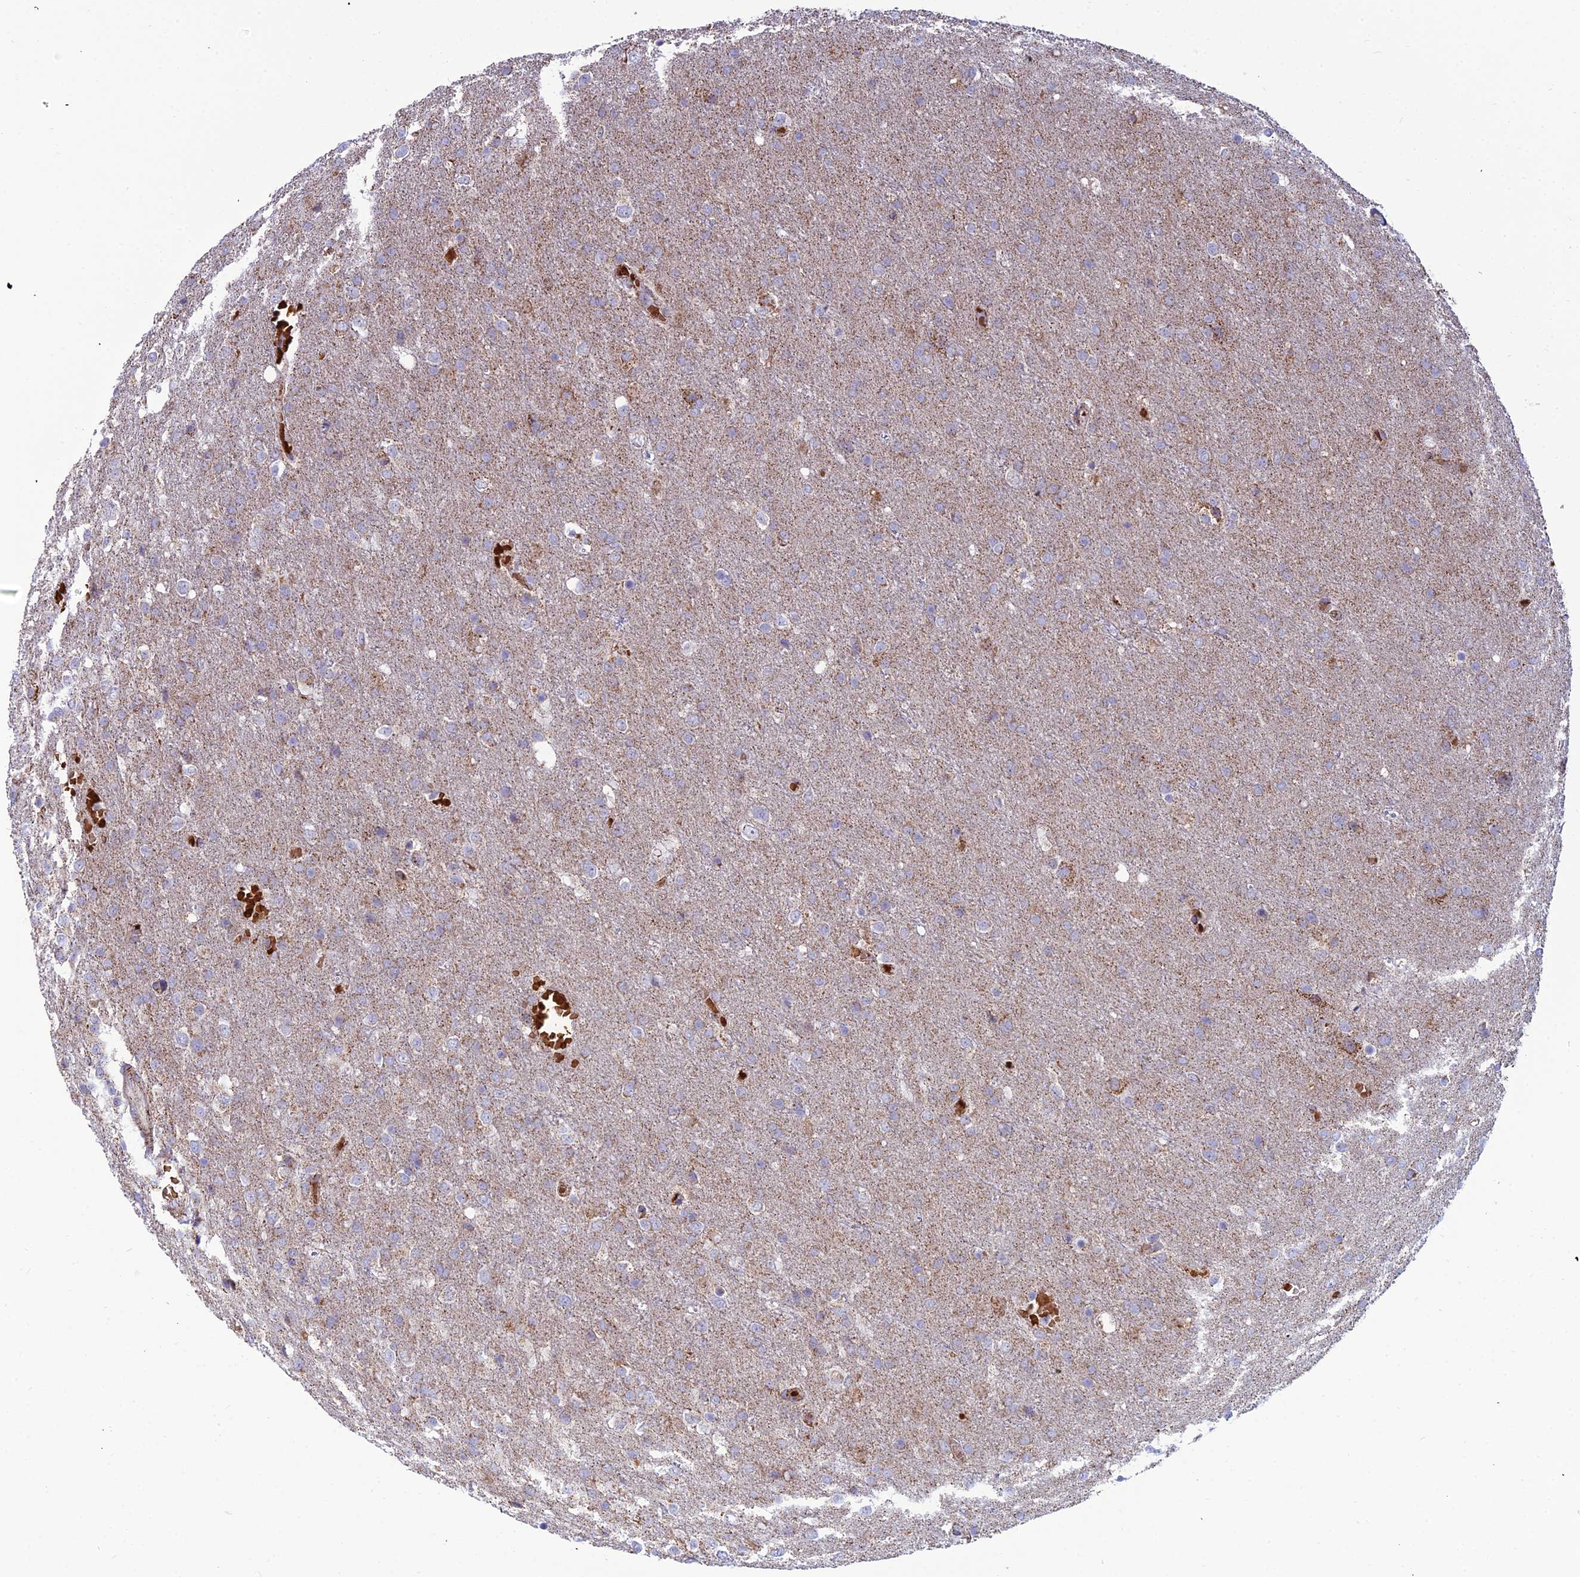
{"staining": {"intensity": "weak", "quantity": "25%-75%", "location": "cytoplasmic/membranous"}, "tissue": "glioma", "cell_type": "Tumor cells", "image_type": "cancer", "snomed": [{"axis": "morphology", "description": "Glioma, malignant, High grade"}, {"axis": "topography", "description": "Brain"}], "caption": "Weak cytoplasmic/membranous positivity is identified in approximately 25%-75% of tumor cells in glioma.", "gene": "SLC35F4", "patient": {"sex": "female", "age": 74}}